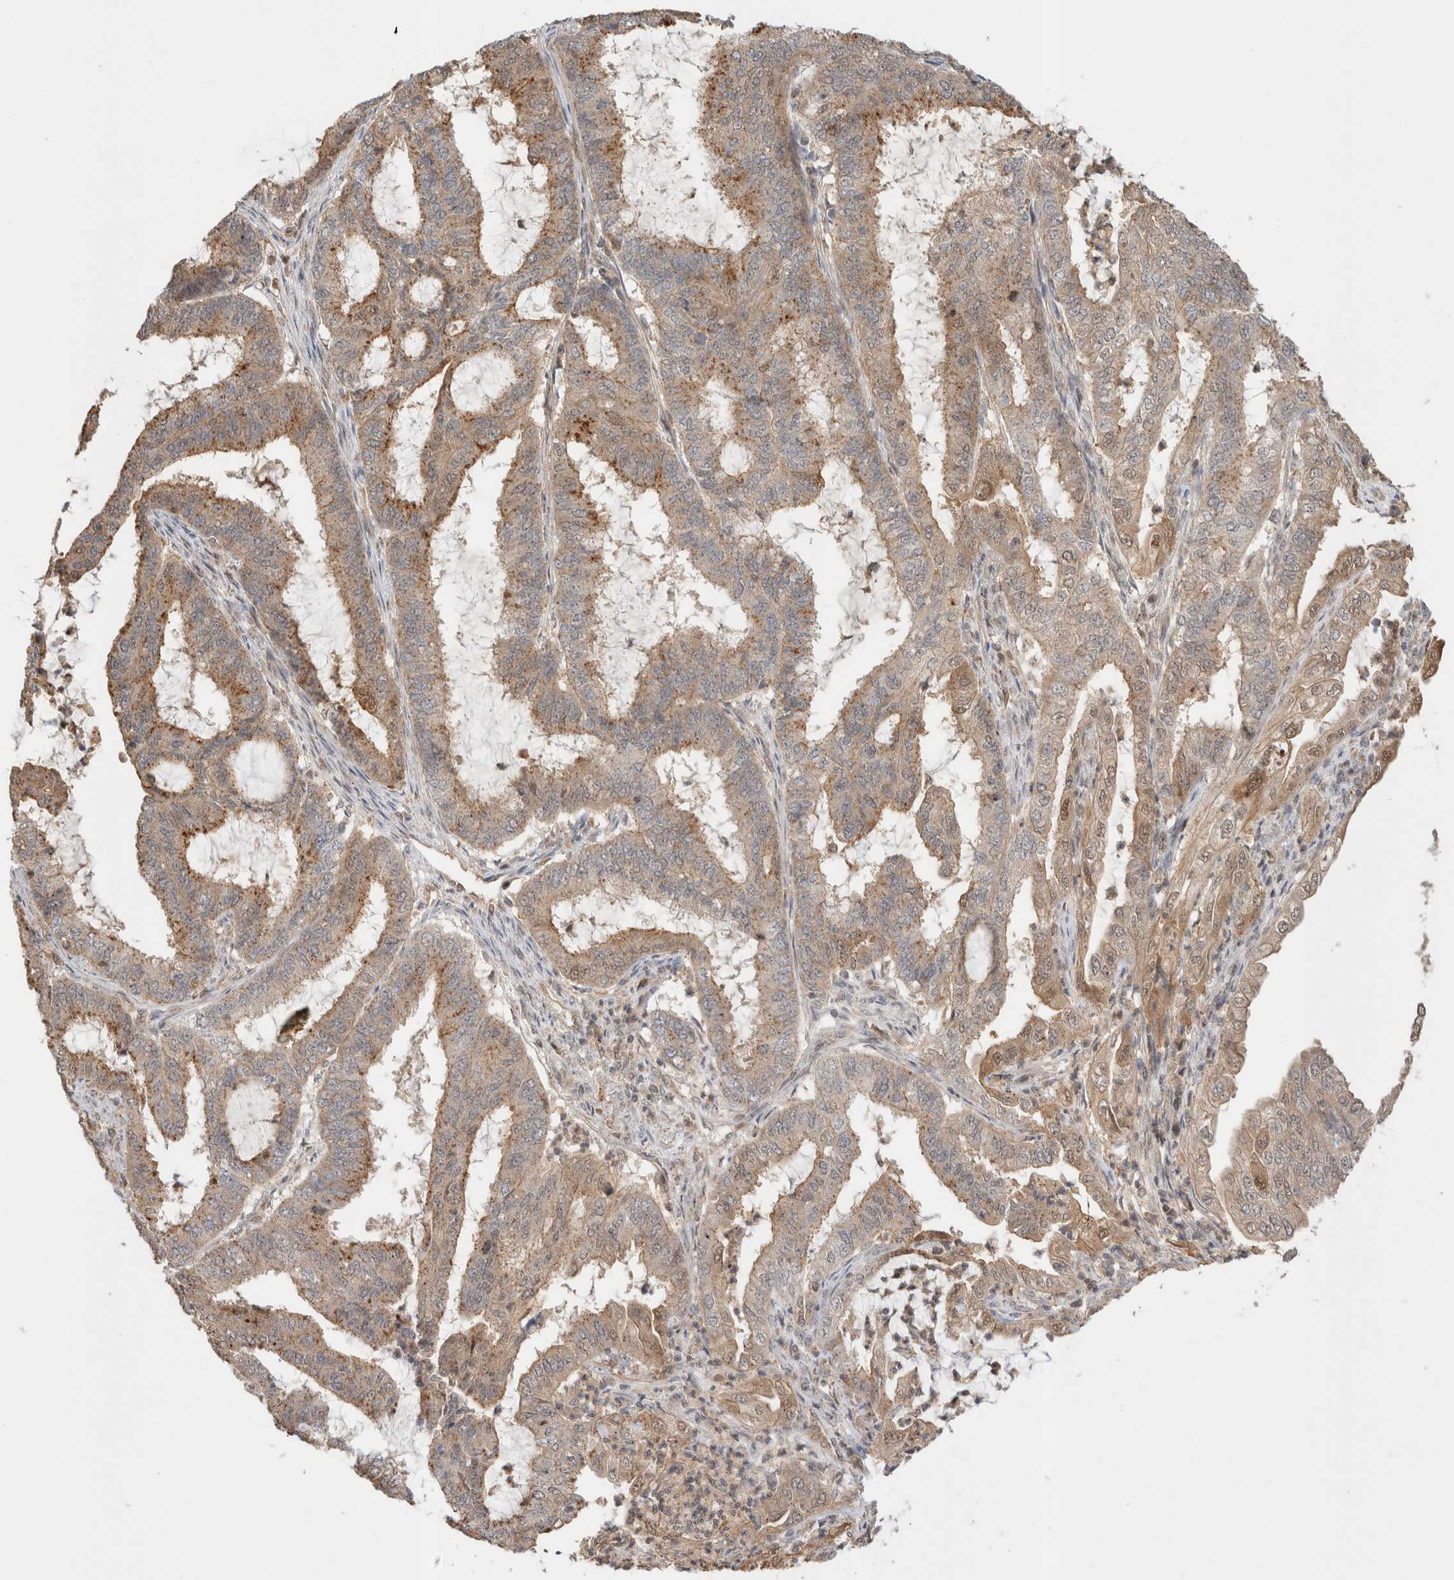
{"staining": {"intensity": "moderate", "quantity": ">75%", "location": "cytoplasmic/membranous"}, "tissue": "endometrial cancer", "cell_type": "Tumor cells", "image_type": "cancer", "snomed": [{"axis": "morphology", "description": "Adenocarcinoma, NOS"}, {"axis": "topography", "description": "Endometrium"}], "caption": "Tumor cells display medium levels of moderate cytoplasmic/membranous positivity in about >75% of cells in human endometrial adenocarcinoma. The protein of interest is shown in brown color, while the nuclei are stained blue.", "gene": "OTUD6B", "patient": {"sex": "female", "age": 51}}